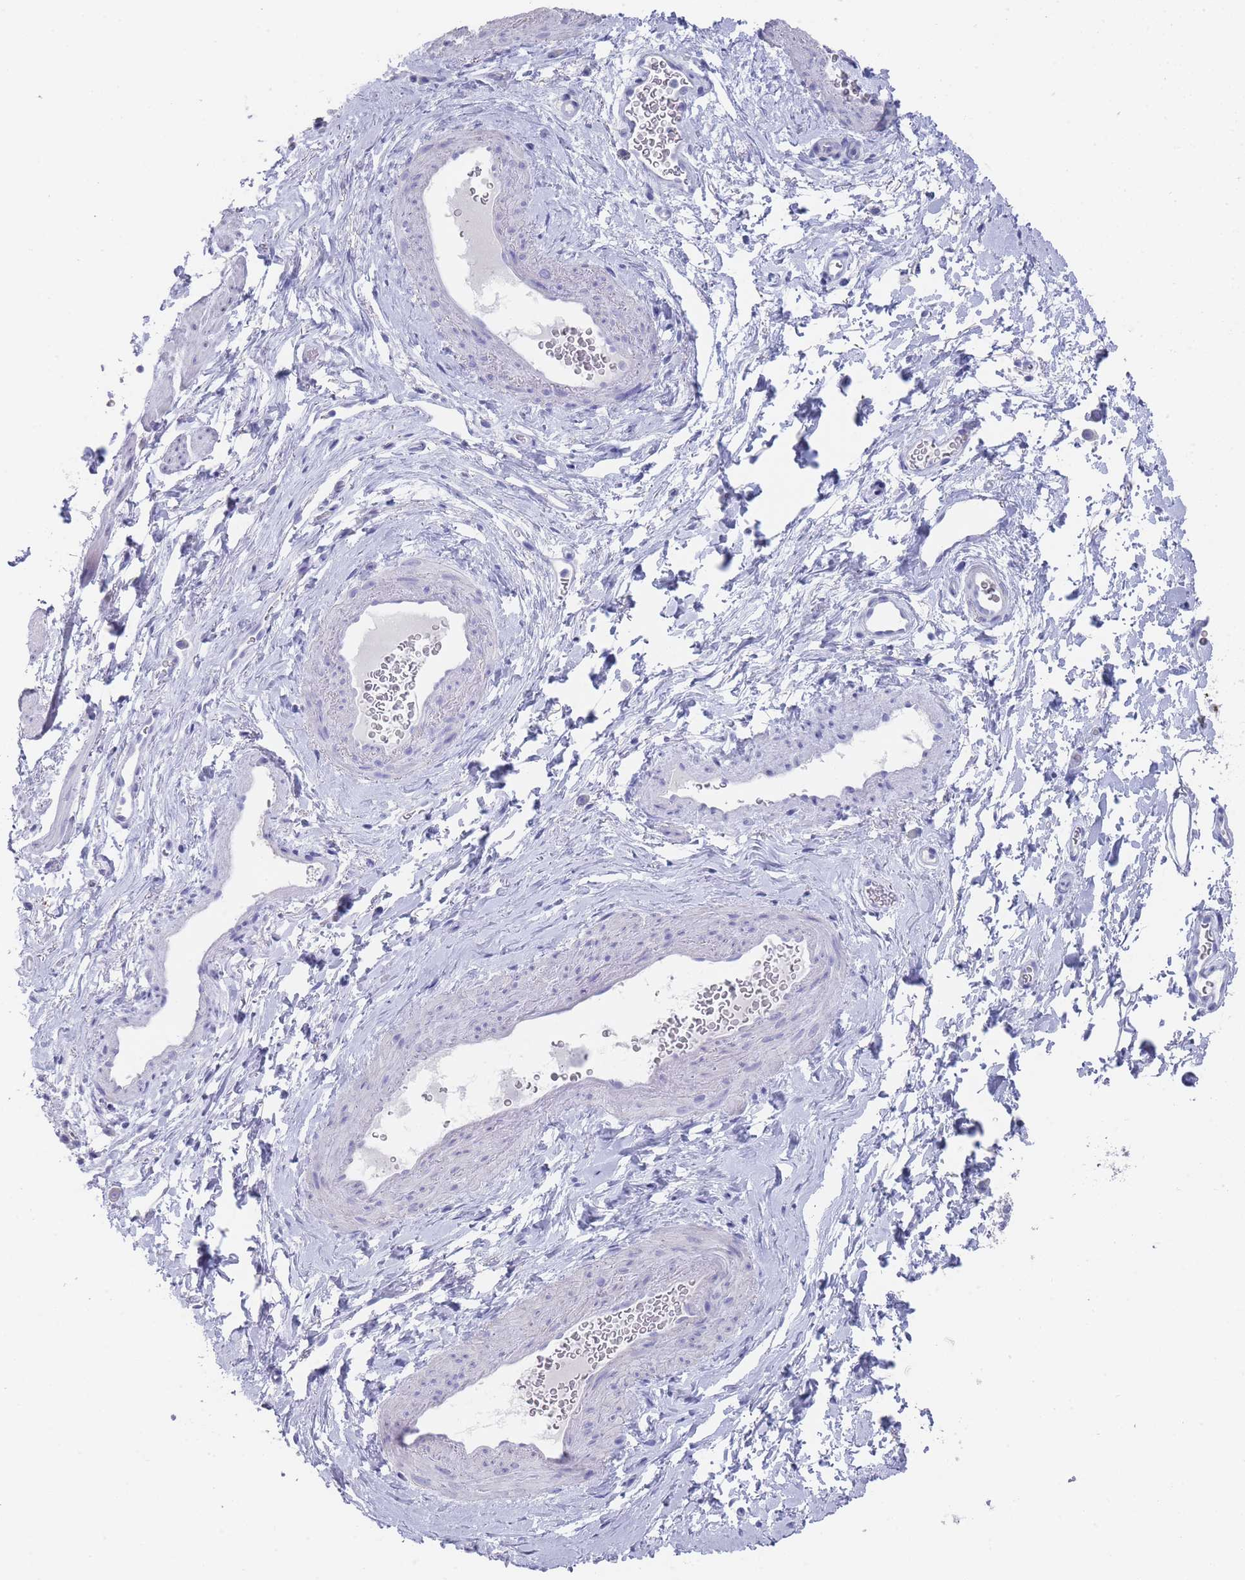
{"staining": {"intensity": "negative", "quantity": "none", "location": "none"}, "tissue": "smooth muscle", "cell_type": "Smooth muscle cells", "image_type": "normal", "snomed": [{"axis": "morphology", "description": "Normal tissue, NOS"}, {"axis": "topography", "description": "Smooth muscle"}, {"axis": "topography", "description": "Peripheral nerve tissue"}], "caption": "The micrograph demonstrates no significant positivity in smooth muscle cells of smooth muscle.", "gene": "RAB2B", "patient": {"sex": "male", "age": 69}}